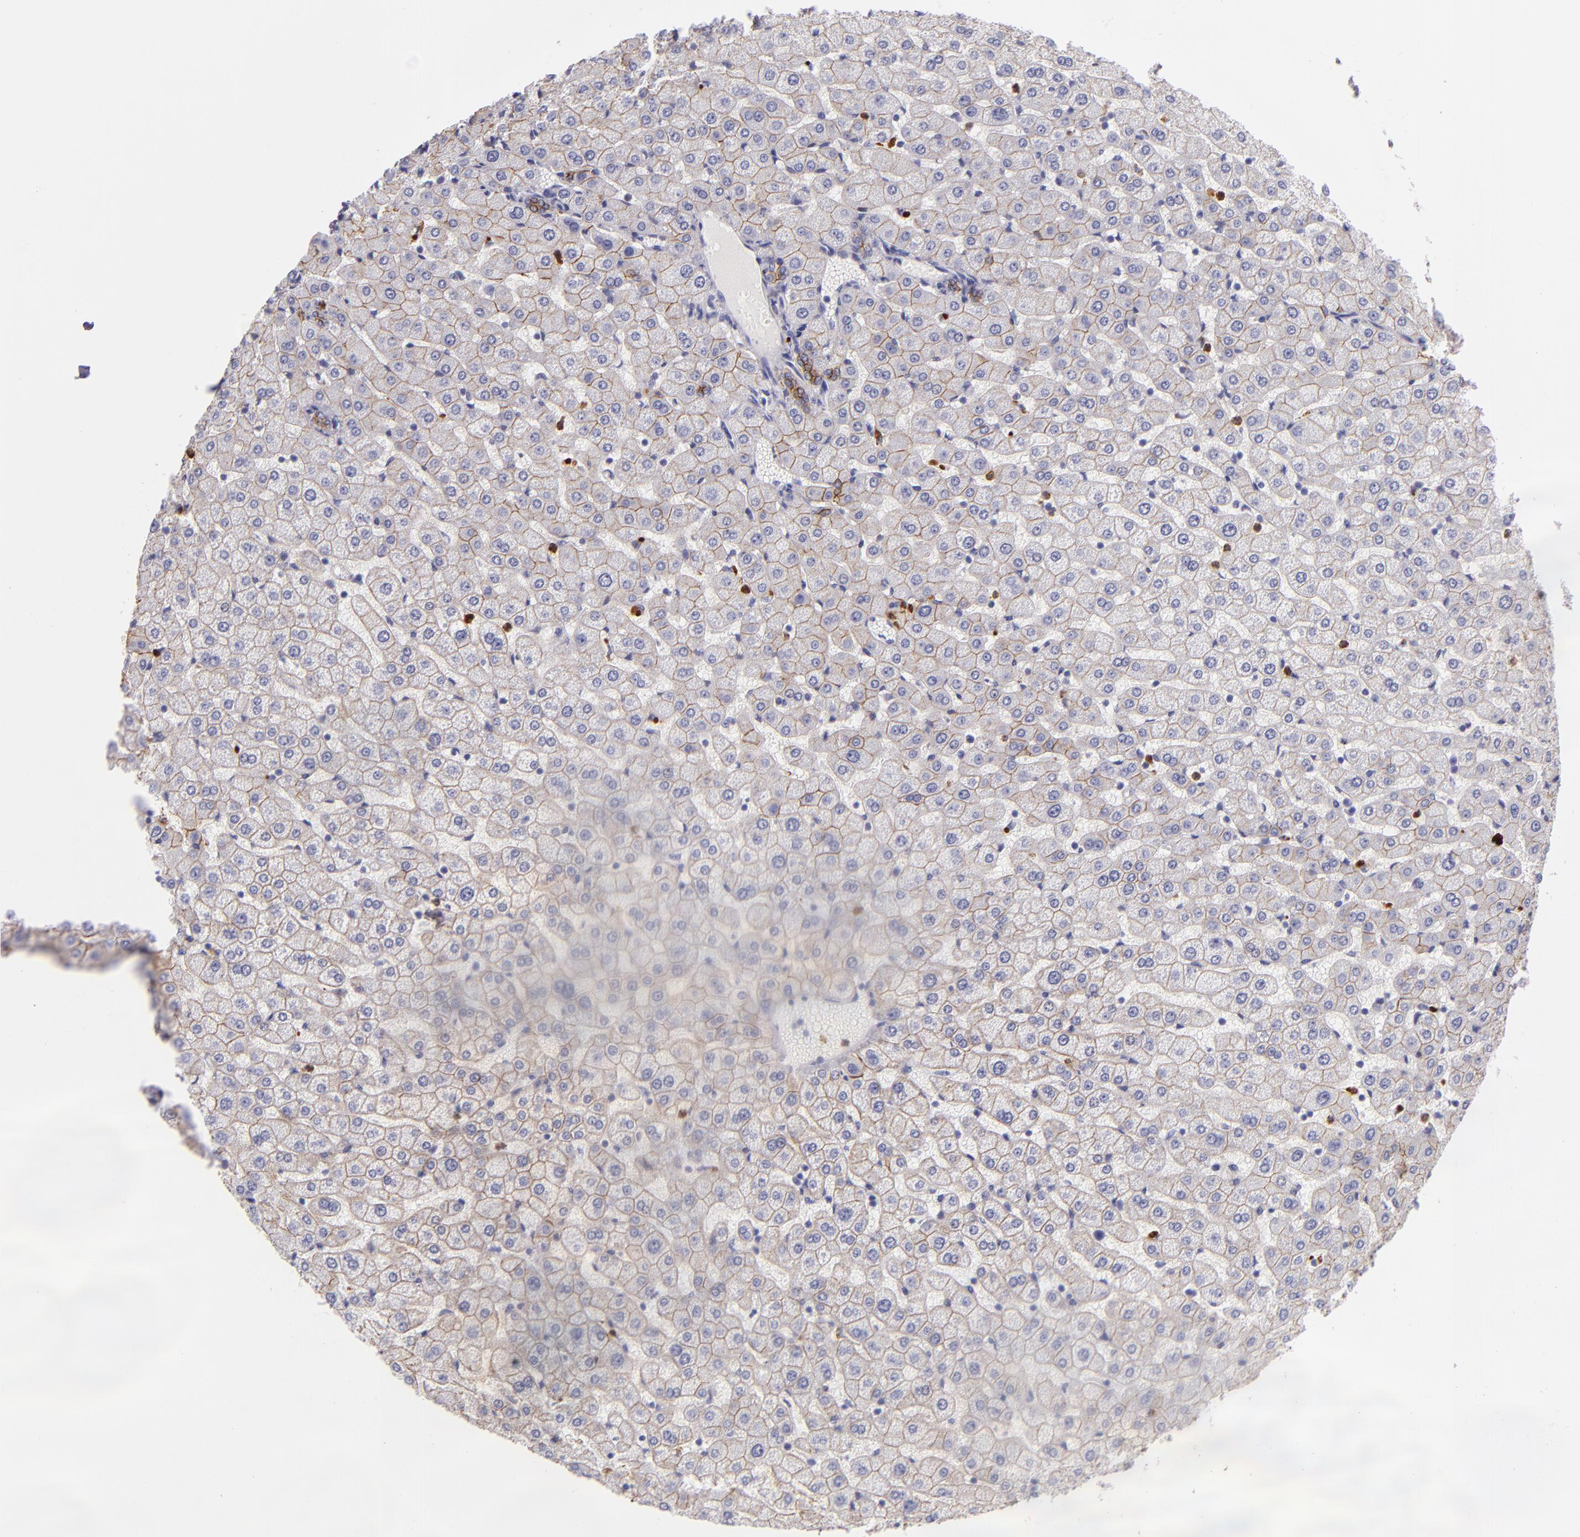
{"staining": {"intensity": "strong", "quantity": ">75%", "location": "cytoplasmic/membranous"}, "tissue": "liver", "cell_type": "Cholangiocytes", "image_type": "normal", "snomed": [{"axis": "morphology", "description": "Normal tissue, NOS"}, {"axis": "morphology", "description": "Fibrosis, NOS"}, {"axis": "topography", "description": "Liver"}], "caption": "Strong cytoplasmic/membranous protein positivity is identified in about >75% of cholangiocytes in liver.", "gene": "CDH3", "patient": {"sex": "female", "age": 29}}